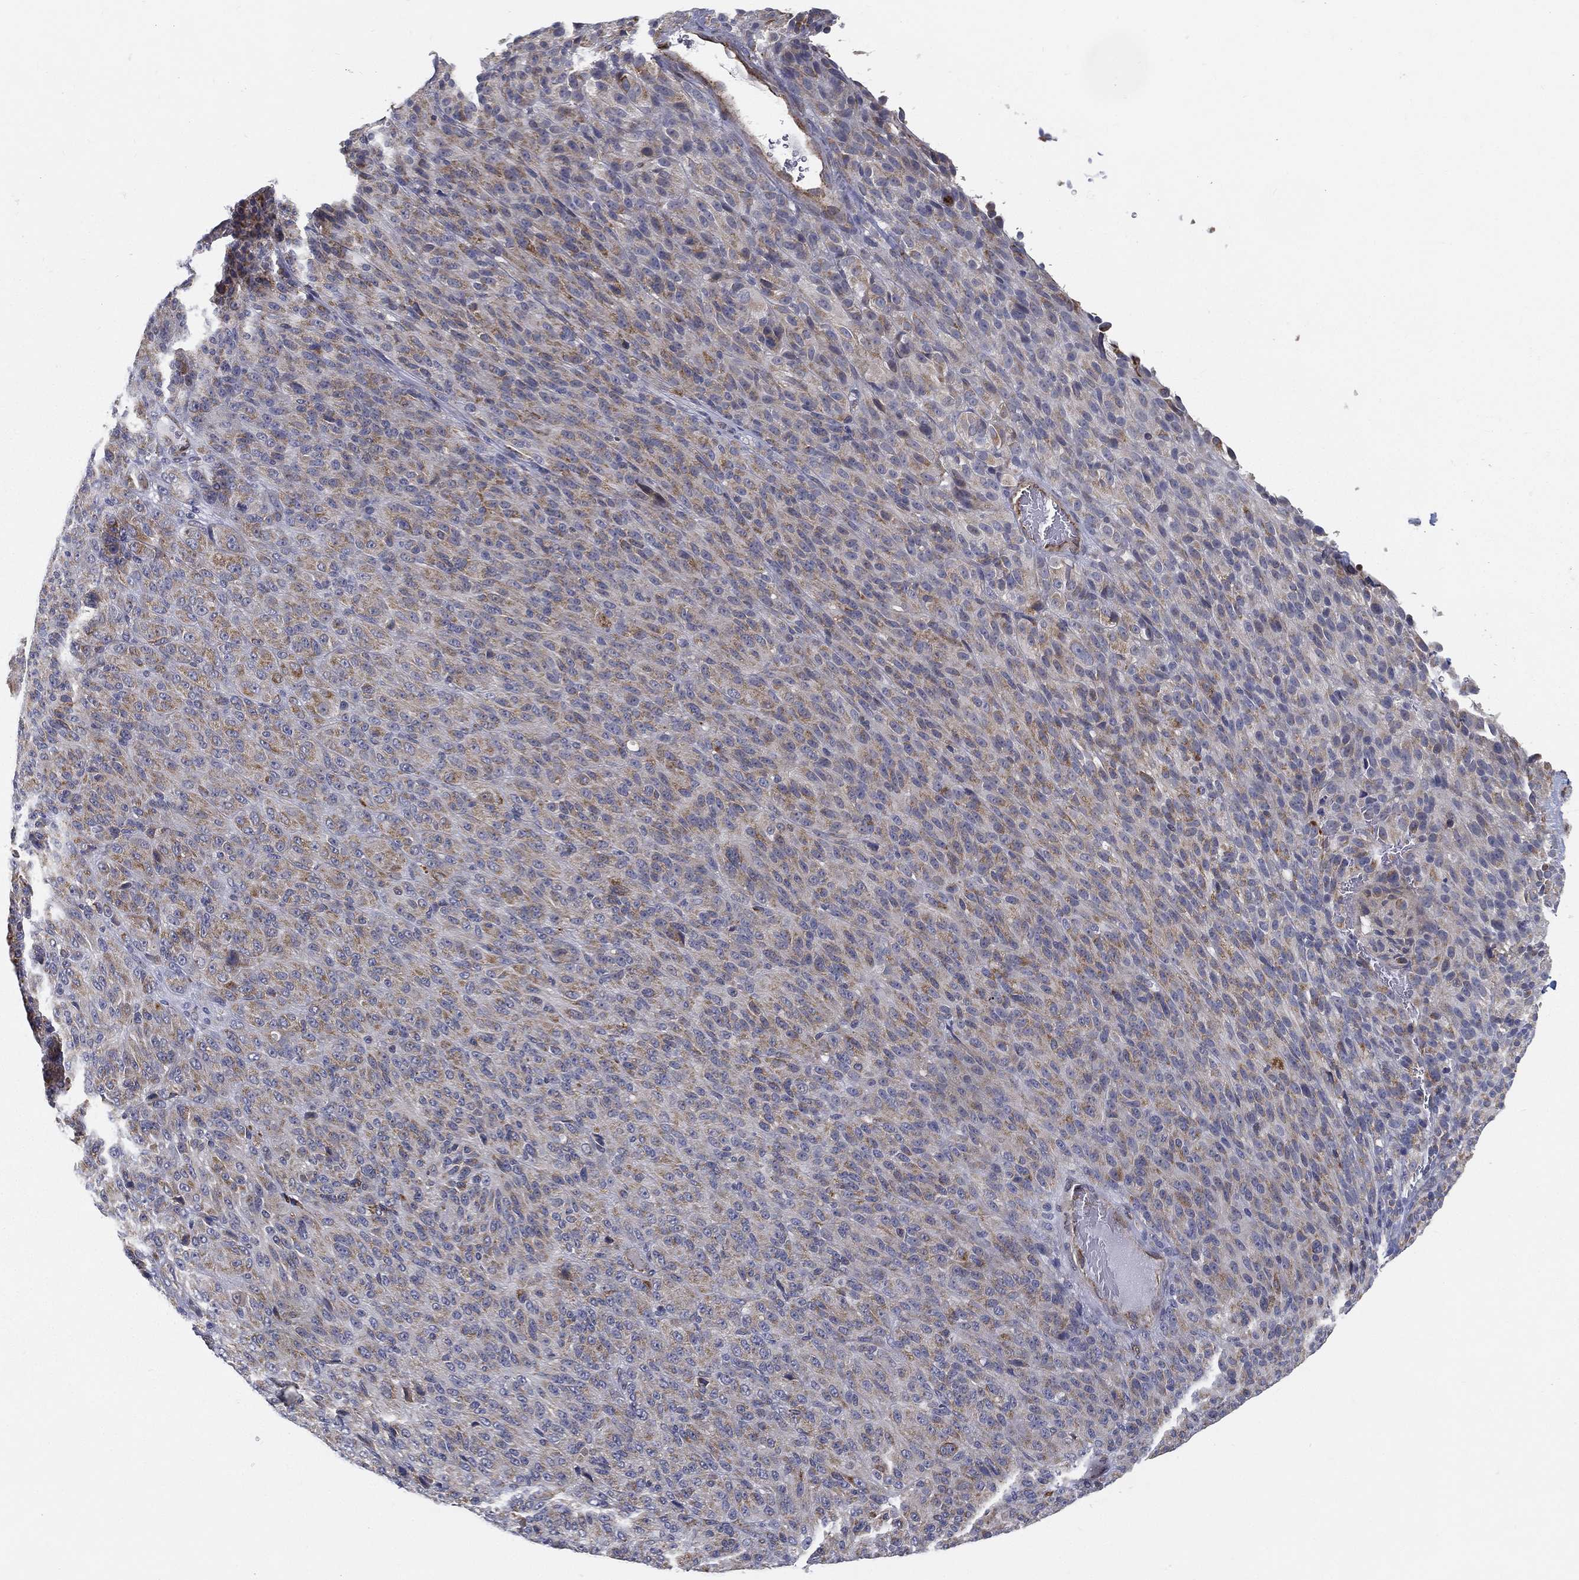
{"staining": {"intensity": "weak", "quantity": "25%-75%", "location": "cytoplasmic/membranous"}, "tissue": "melanoma", "cell_type": "Tumor cells", "image_type": "cancer", "snomed": [{"axis": "morphology", "description": "Malignant melanoma, Metastatic site"}, {"axis": "topography", "description": "Brain"}], "caption": "About 25%-75% of tumor cells in malignant melanoma (metastatic site) exhibit weak cytoplasmic/membranous protein expression as visualized by brown immunohistochemical staining.", "gene": "LRRC56", "patient": {"sex": "female", "age": 56}}